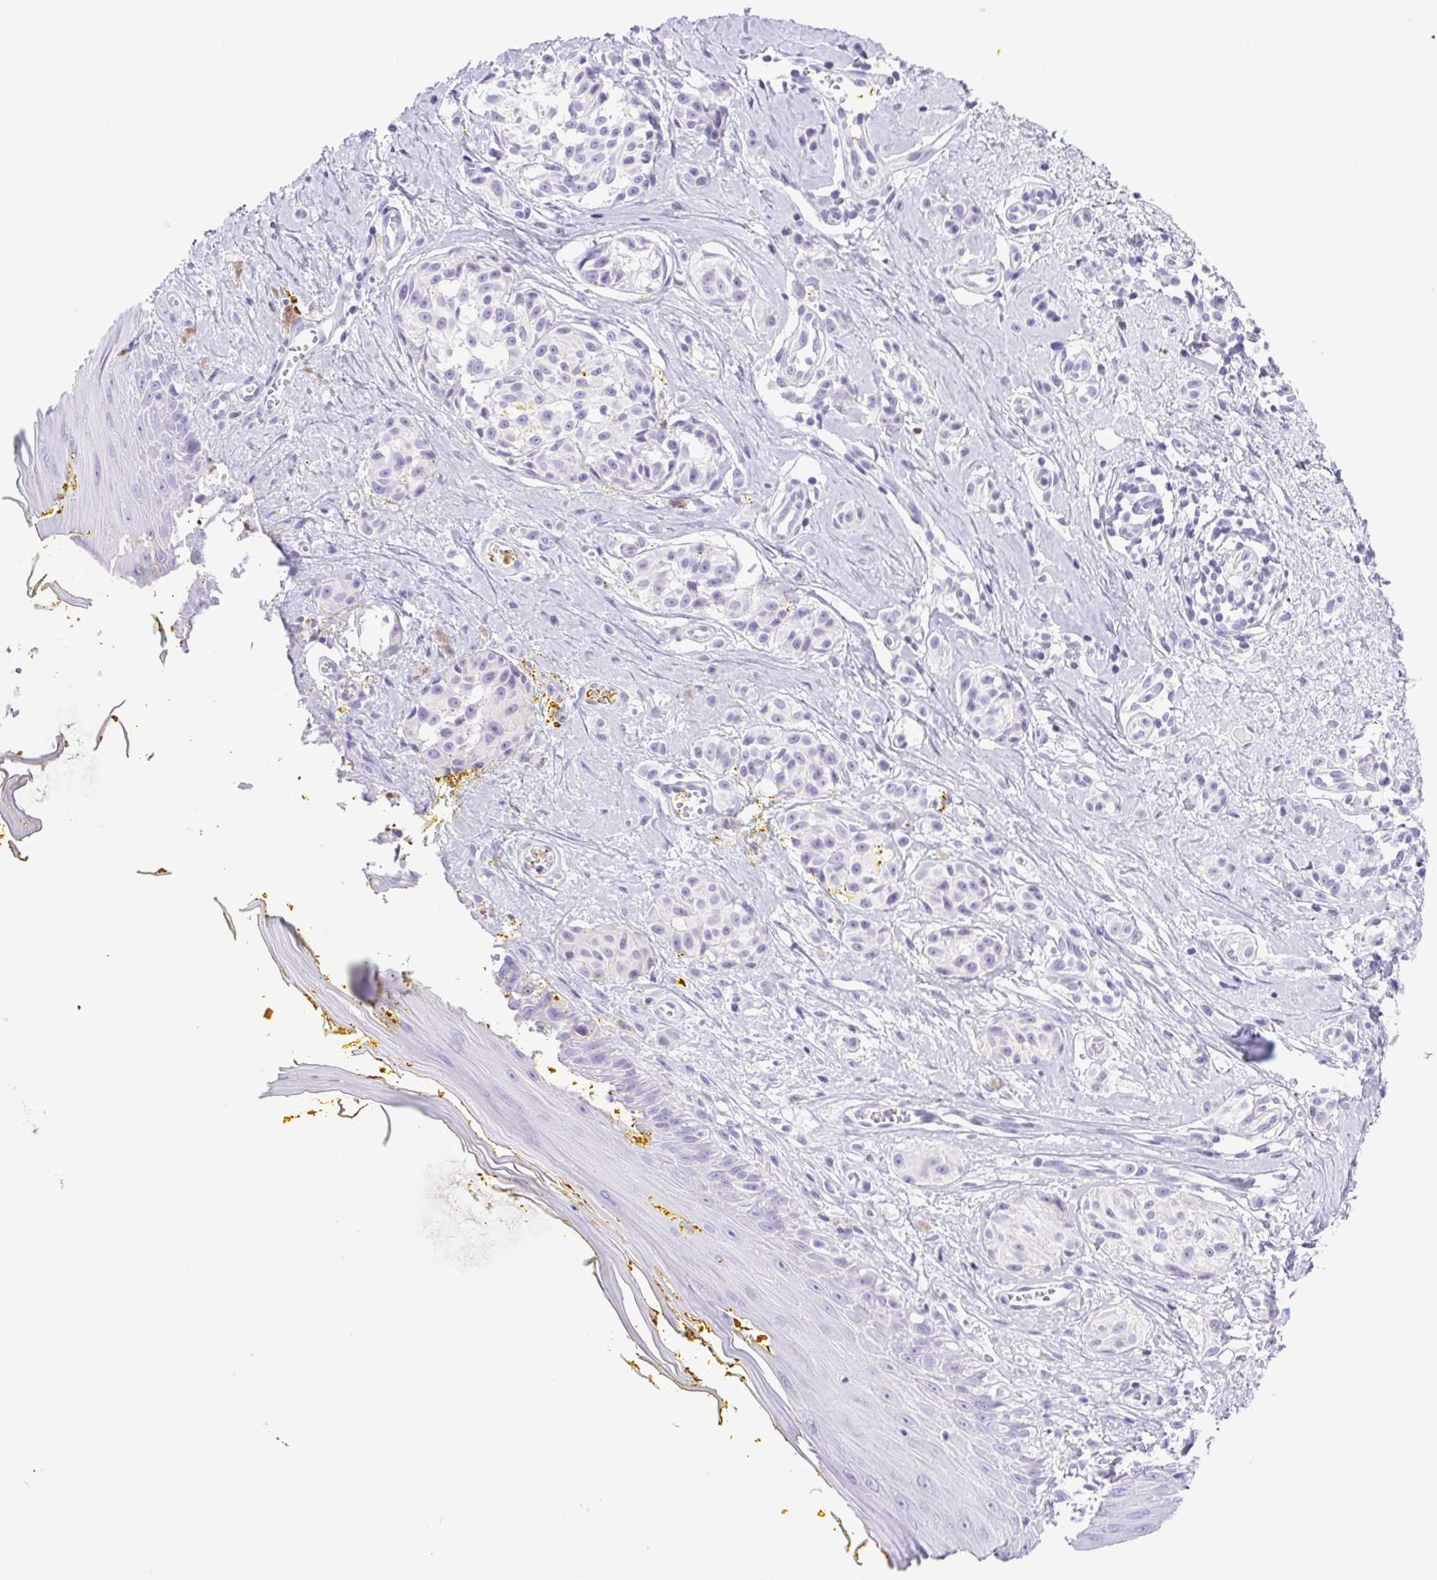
{"staining": {"intensity": "negative", "quantity": "none", "location": "none"}, "tissue": "melanoma", "cell_type": "Tumor cells", "image_type": "cancer", "snomed": [{"axis": "morphology", "description": "Malignant melanoma, NOS"}, {"axis": "topography", "description": "Skin"}], "caption": "Immunohistochemical staining of melanoma demonstrates no significant staining in tumor cells.", "gene": "SYNPR", "patient": {"sex": "male", "age": 74}}